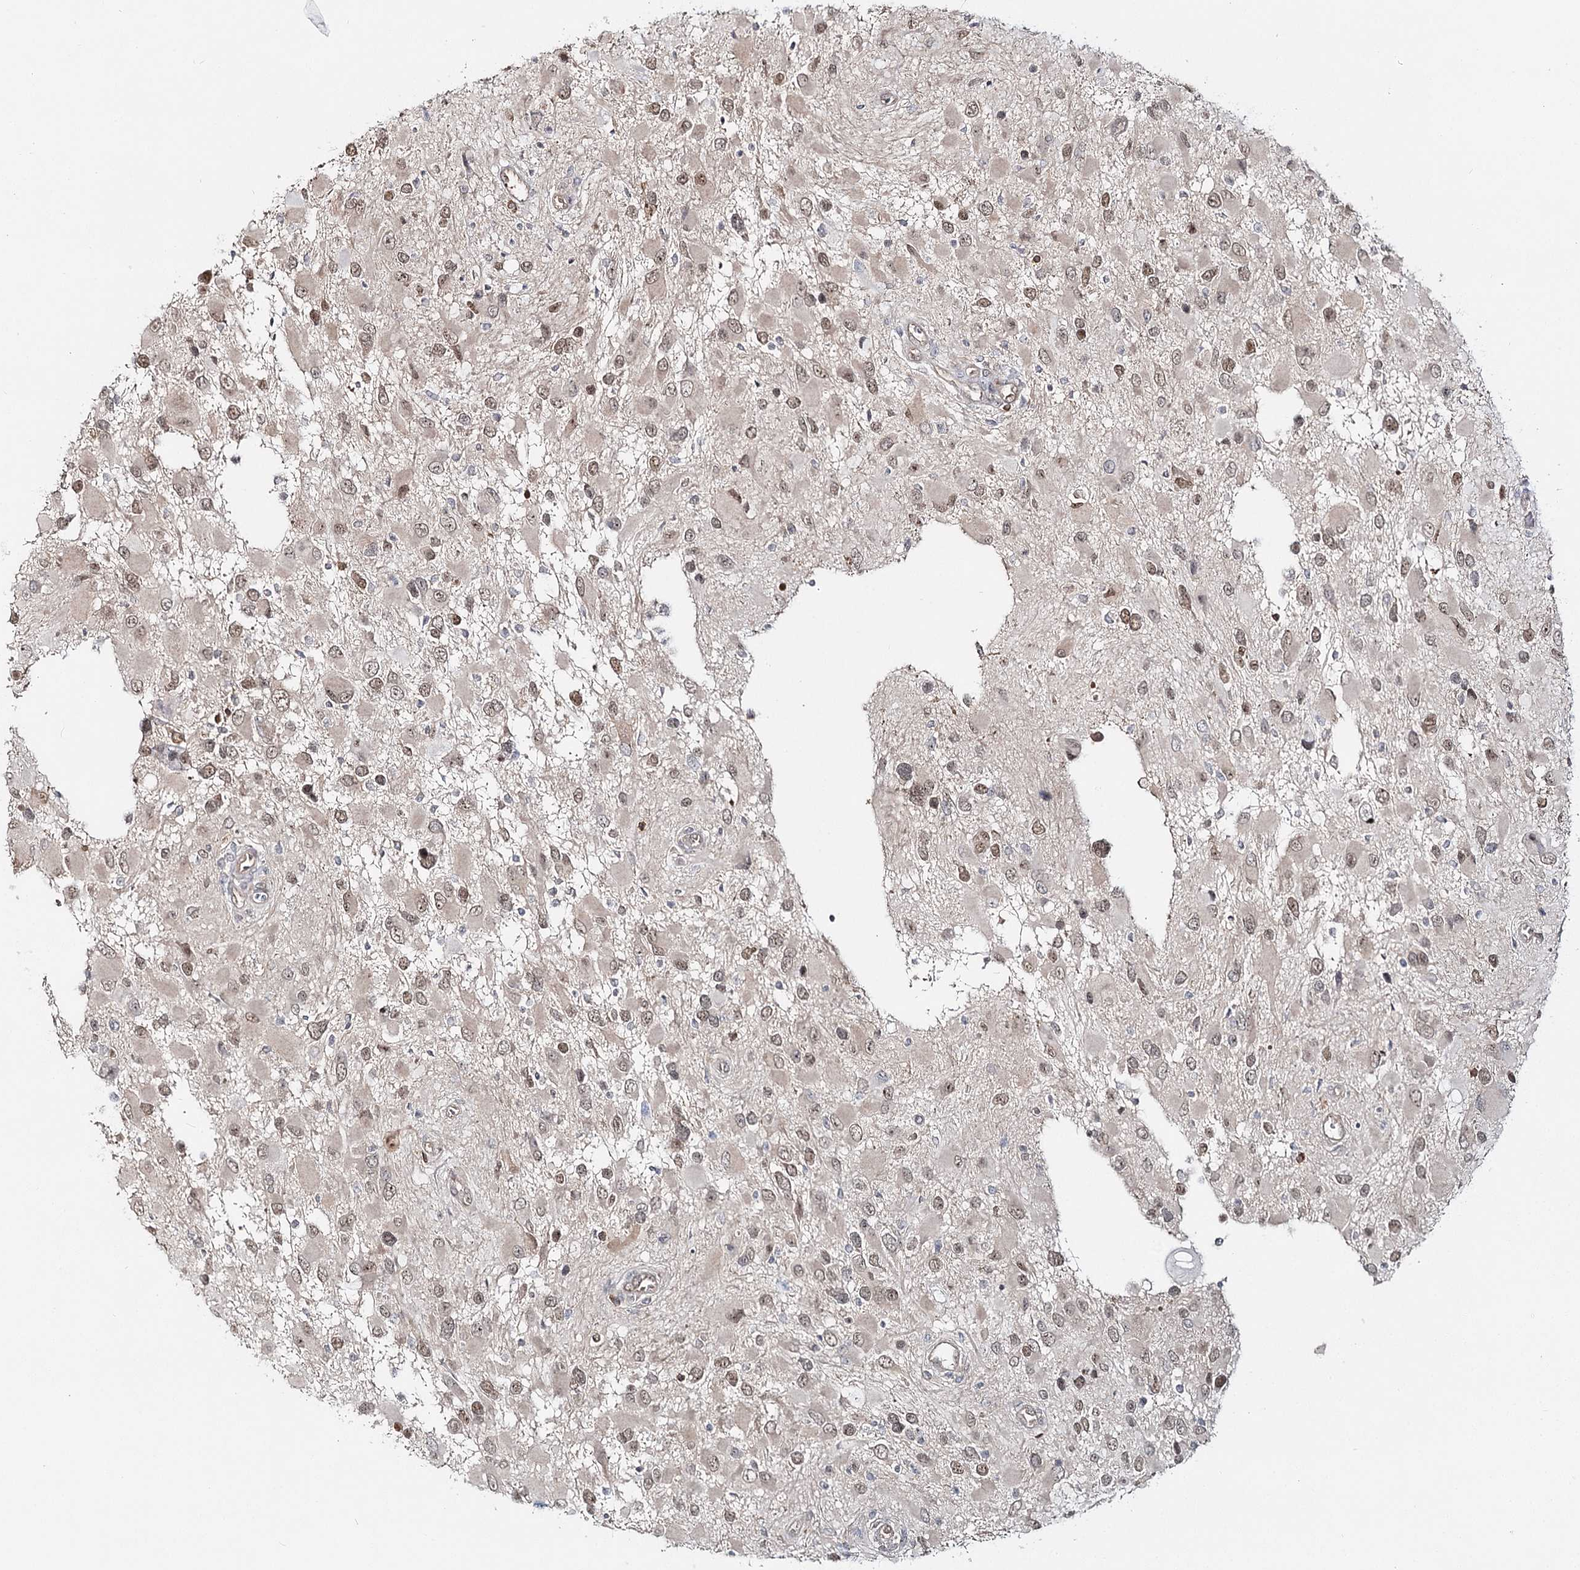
{"staining": {"intensity": "weak", "quantity": ">75%", "location": "nuclear"}, "tissue": "glioma", "cell_type": "Tumor cells", "image_type": "cancer", "snomed": [{"axis": "morphology", "description": "Glioma, malignant, High grade"}, {"axis": "topography", "description": "Brain"}], "caption": "Malignant glioma (high-grade) stained with immunohistochemistry shows weak nuclear positivity in about >75% of tumor cells.", "gene": "FAM120B", "patient": {"sex": "male", "age": 53}}